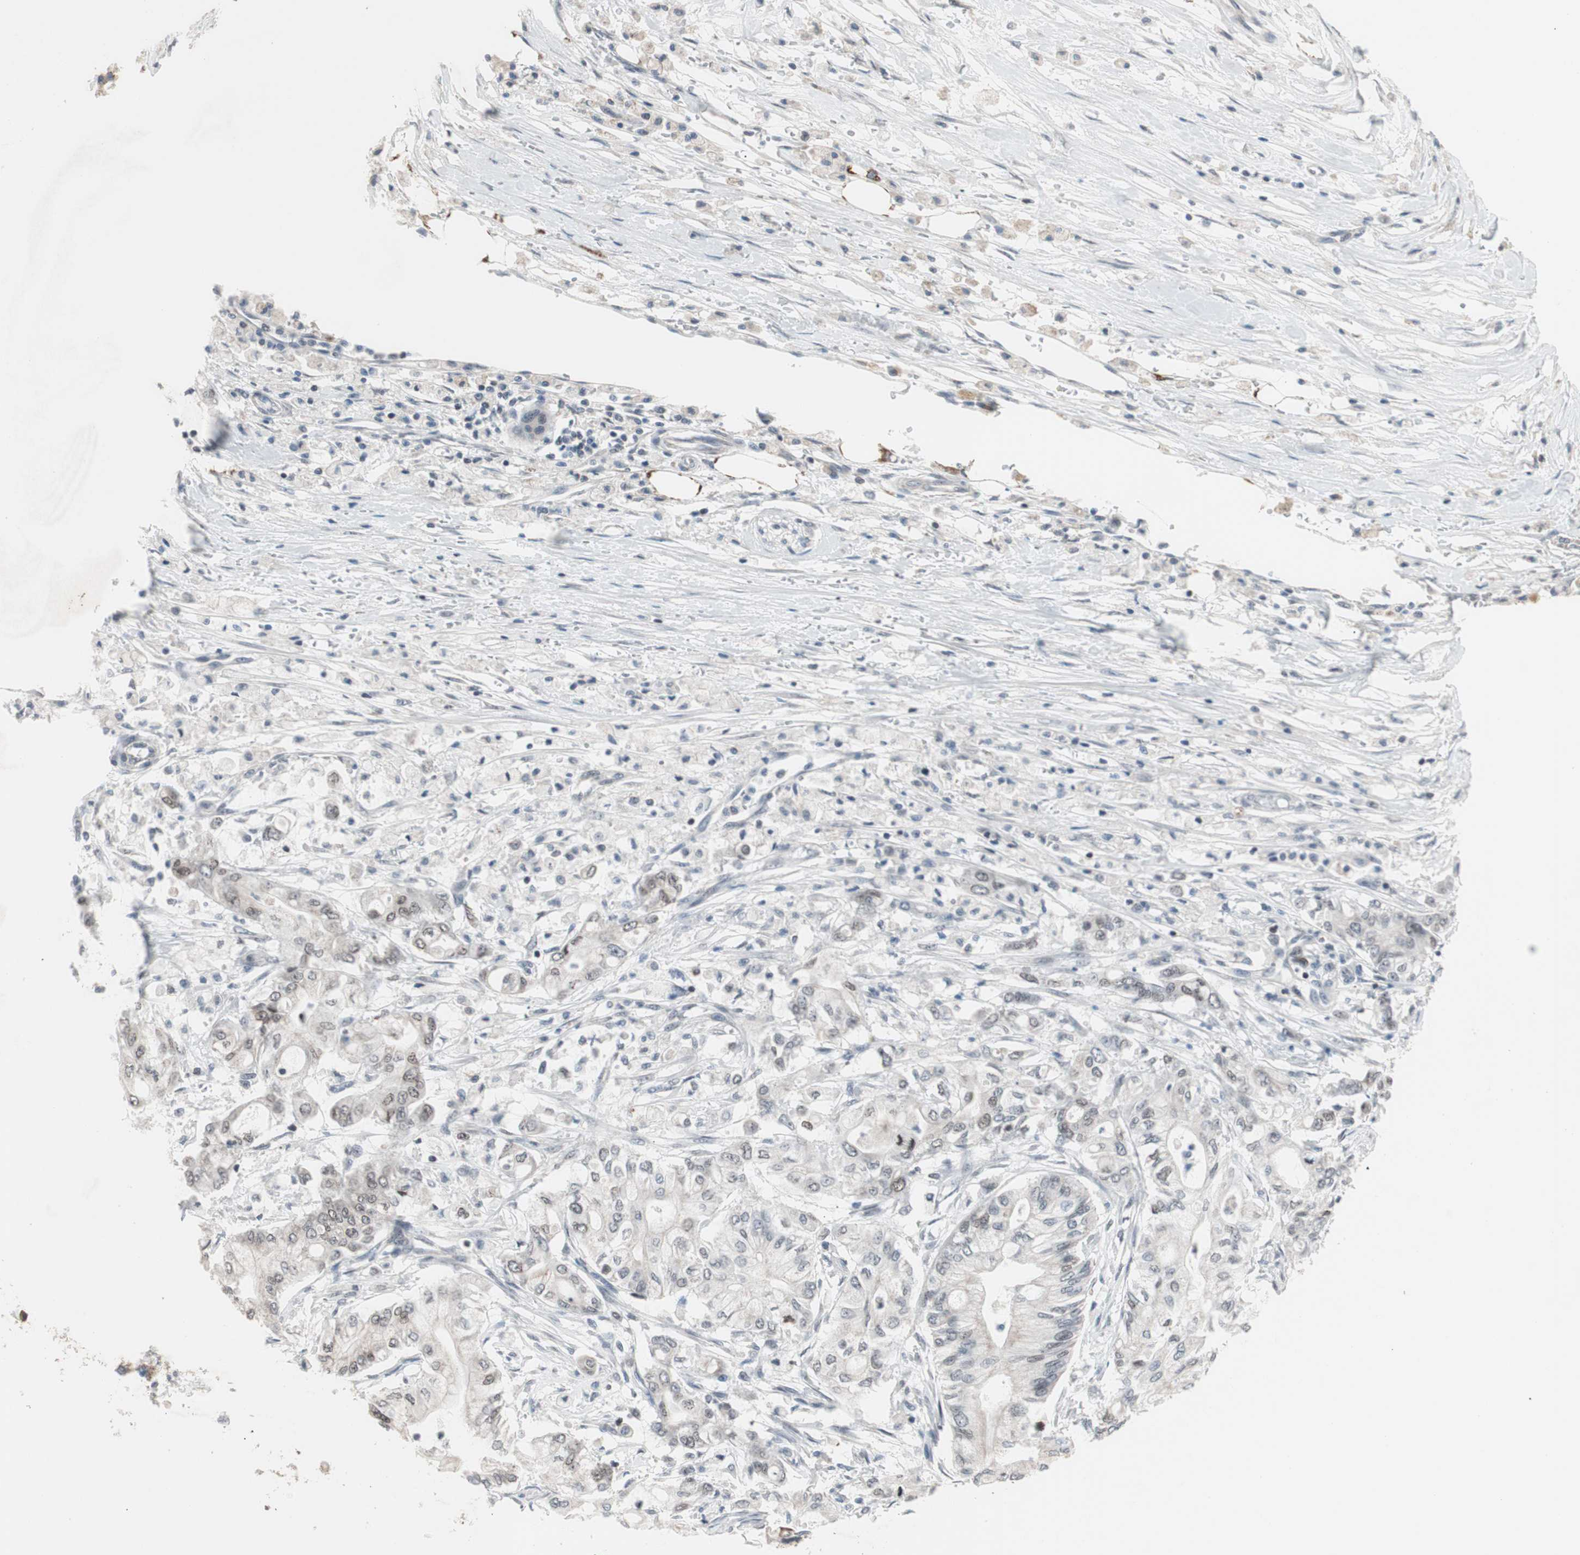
{"staining": {"intensity": "negative", "quantity": "none", "location": "none"}, "tissue": "pancreatic cancer", "cell_type": "Tumor cells", "image_type": "cancer", "snomed": [{"axis": "morphology", "description": "Adenocarcinoma, NOS"}, {"axis": "topography", "description": "Pancreas"}], "caption": "Pancreatic adenocarcinoma stained for a protein using immunohistochemistry shows no positivity tumor cells.", "gene": "LIG3", "patient": {"sex": "male", "age": 70}}